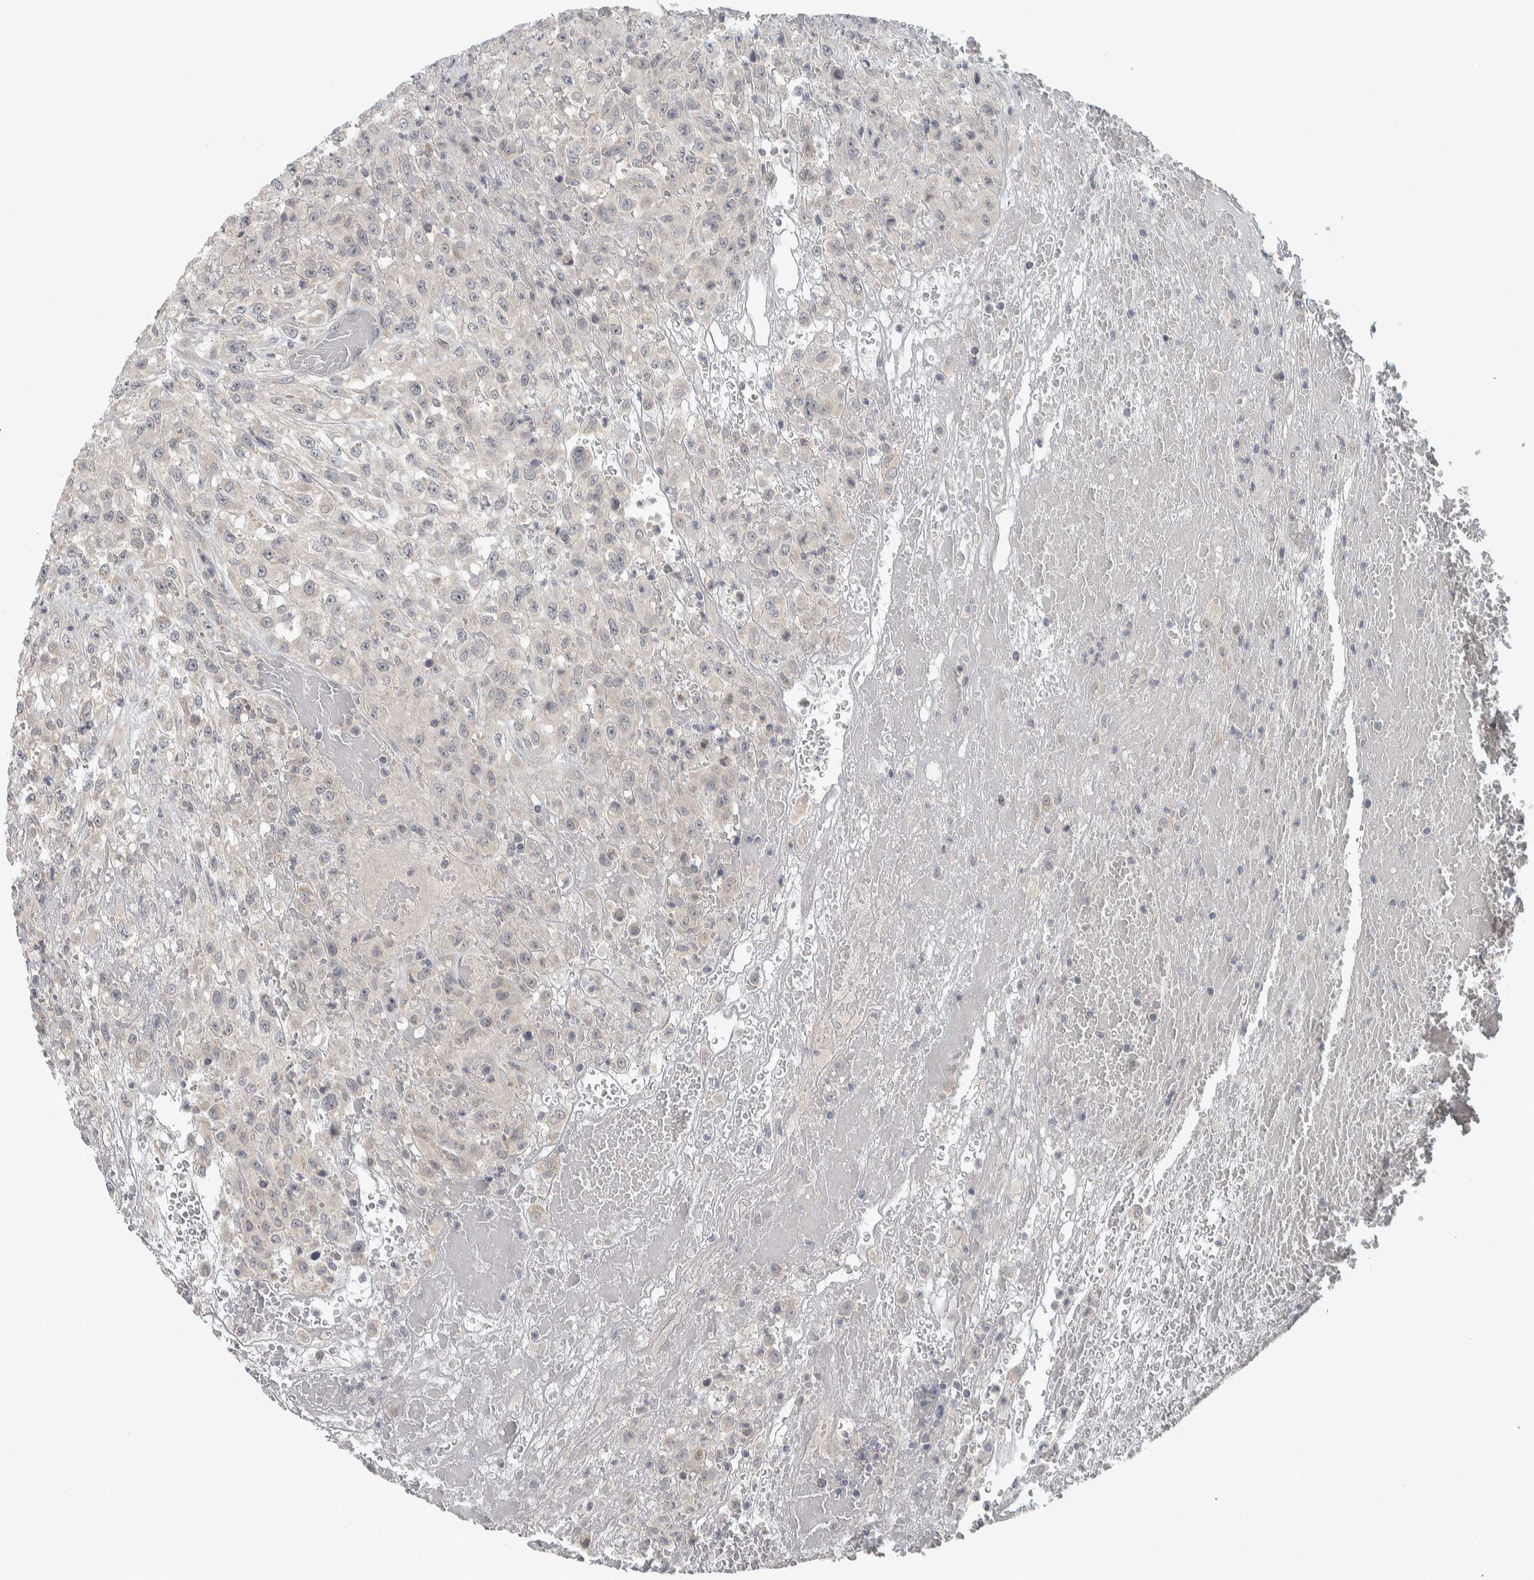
{"staining": {"intensity": "negative", "quantity": "none", "location": "none"}, "tissue": "urothelial cancer", "cell_type": "Tumor cells", "image_type": "cancer", "snomed": [{"axis": "morphology", "description": "Urothelial carcinoma, High grade"}, {"axis": "topography", "description": "Urinary bladder"}], "caption": "DAB immunohistochemical staining of human urothelial cancer demonstrates no significant expression in tumor cells.", "gene": "AFP", "patient": {"sex": "male", "age": 46}}